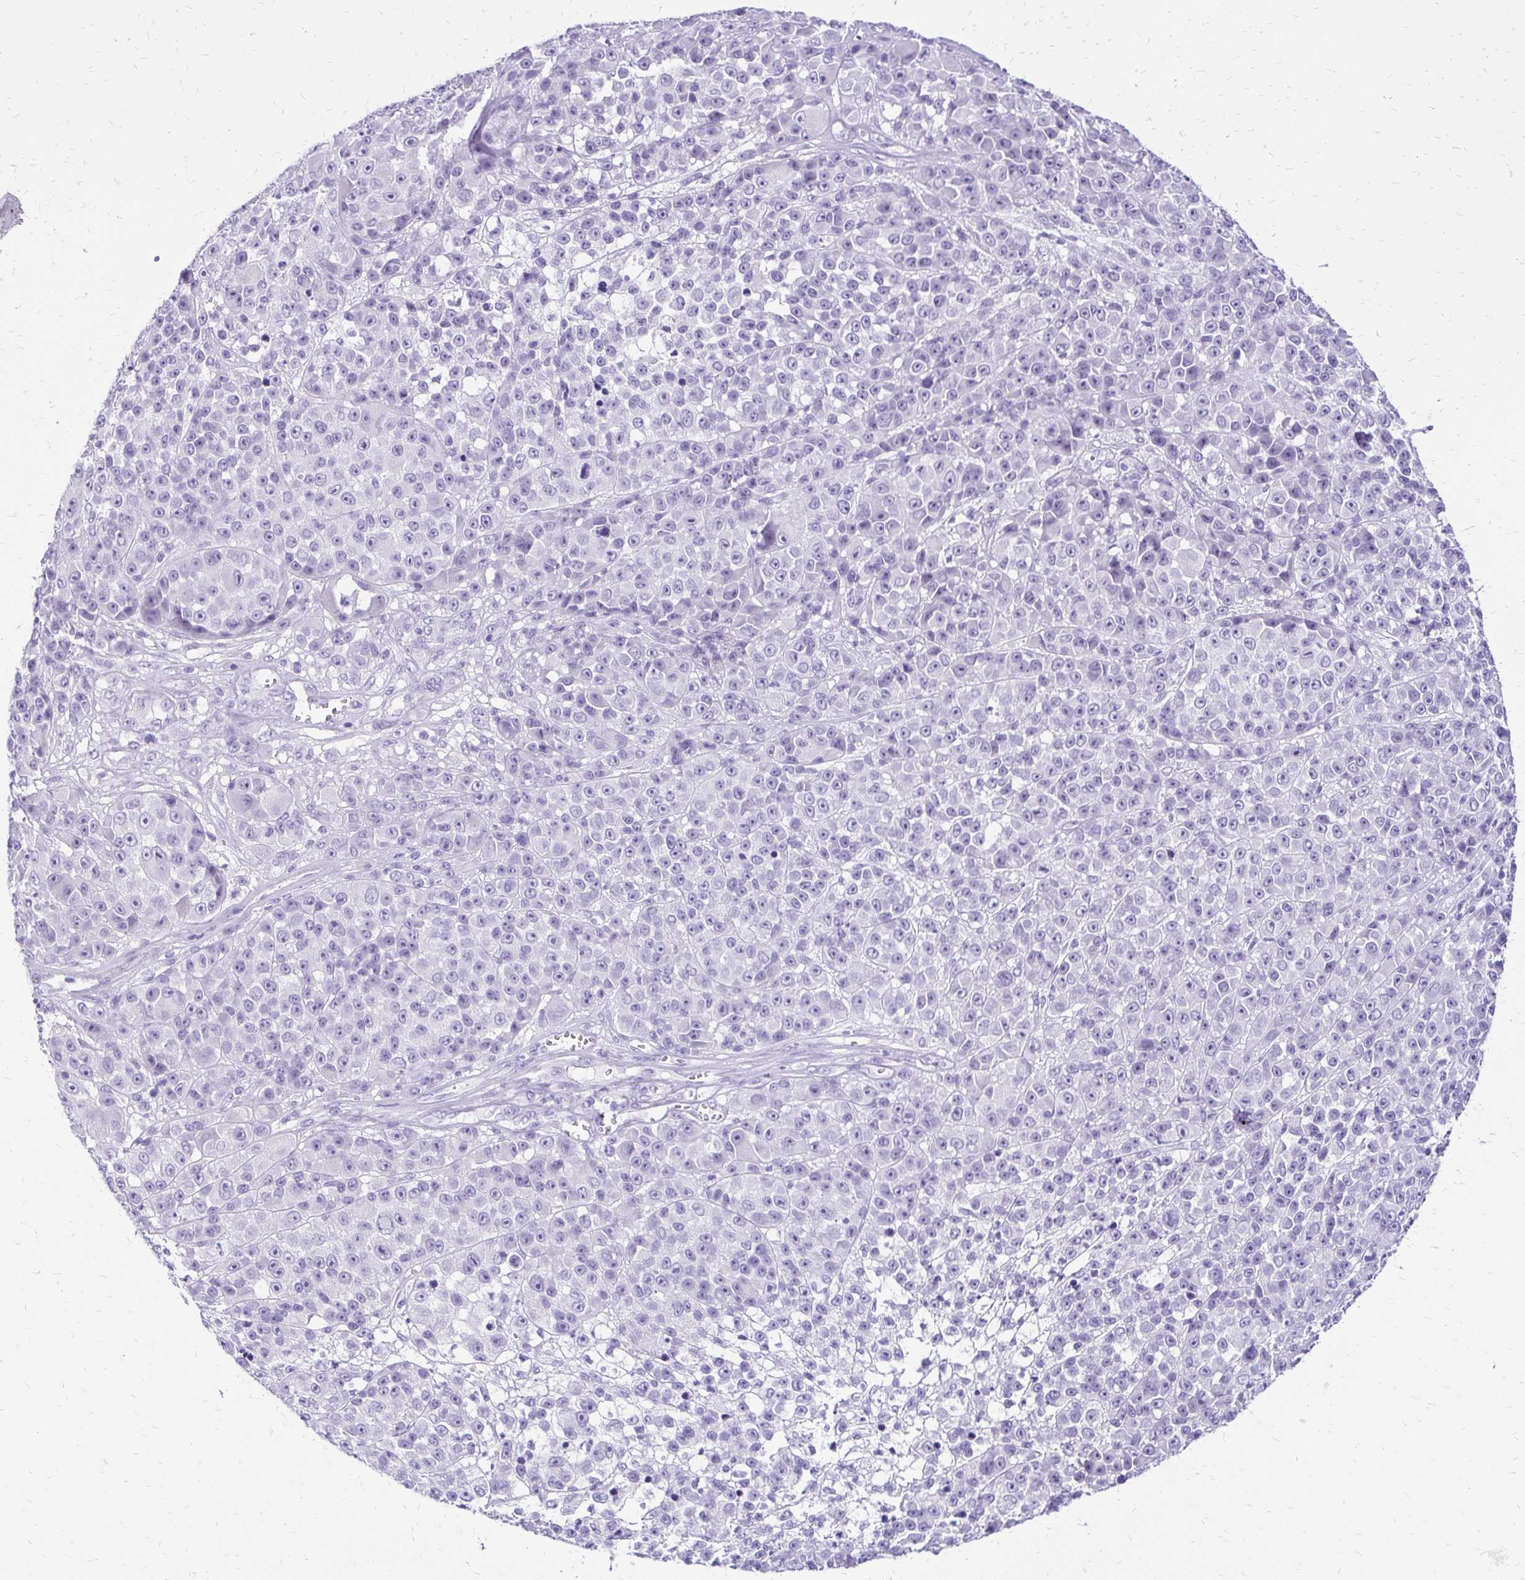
{"staining": {"intensity": "negative", "quantity": "none", "location": "none"}, "tissue": "melanoma", "cell_type": "Tumor cells", "image_type": "cancer", "snomed": [{"axis": "morphology", "description": "Malignant melanoma, NOS"}, {"axis": "topography", "description": "Skin"}, {"axis": "topography", "description": "Skin of back"}], "caption": "Immunohistochemistry histopathology image of neoplastic tissue: malignant melanoma stained with DAB (3,3'-diaminobenzidine) displays no significant protein positivity in tumor cells.", "gene": "SLC32A1", "patient": {"sex": "male", "age": 91}}